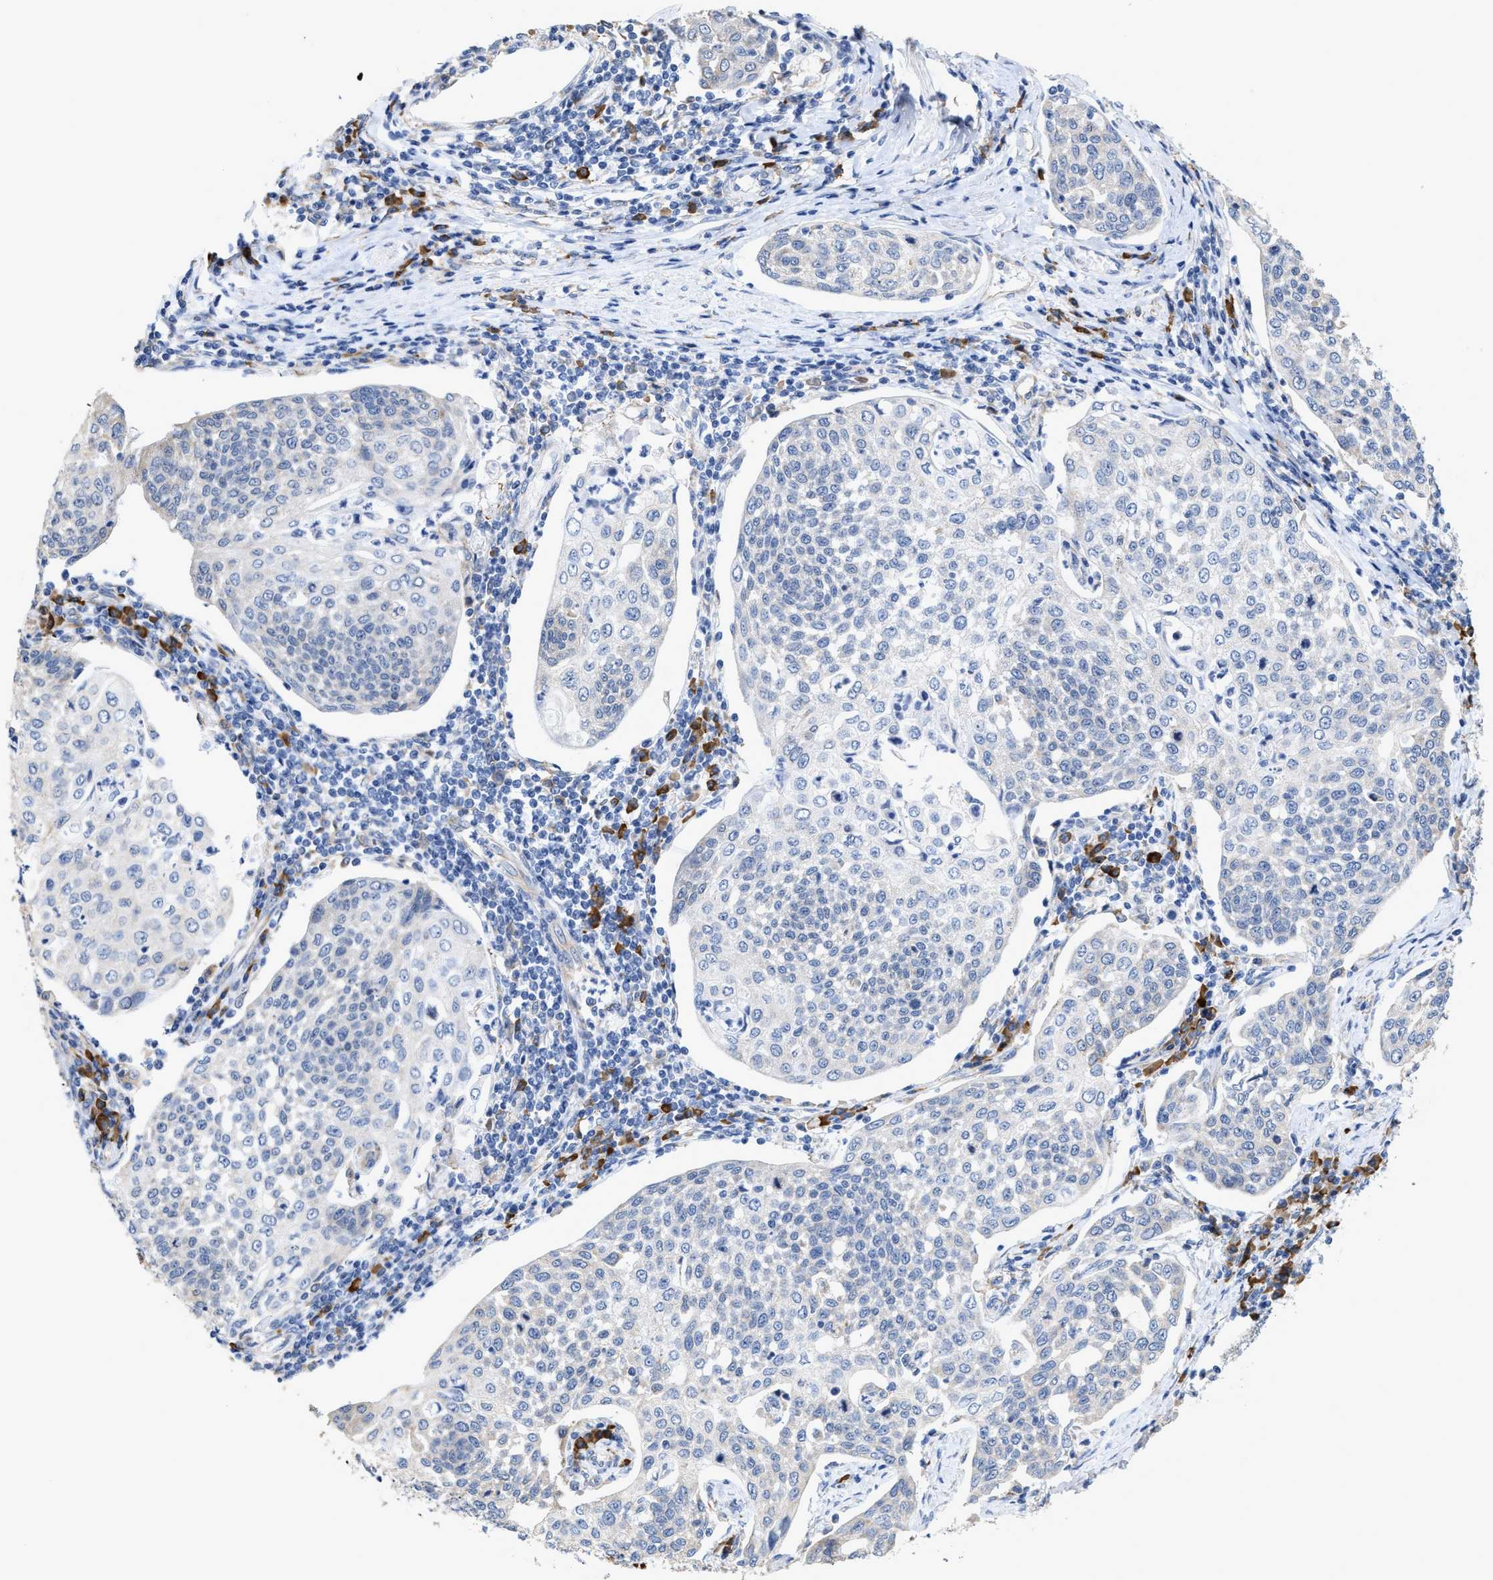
{"staining": {"intensity": "negative", "quantity": "none", "location": "none"}, "tissue": "cervical cancer", "cell_type": "Tumor cells", "image_type": "cancer", "snomed": [{"axis": "morphology", "description": "Squamous cell carcinoma, NOS"}, {"axis": "topography", "description": "Cervix"}], "caption": "The micrograph shows no staining of tumor cells in cervical cancer.", "gene": "RYR2", "patient": {"sex": "female", "age": 34}}